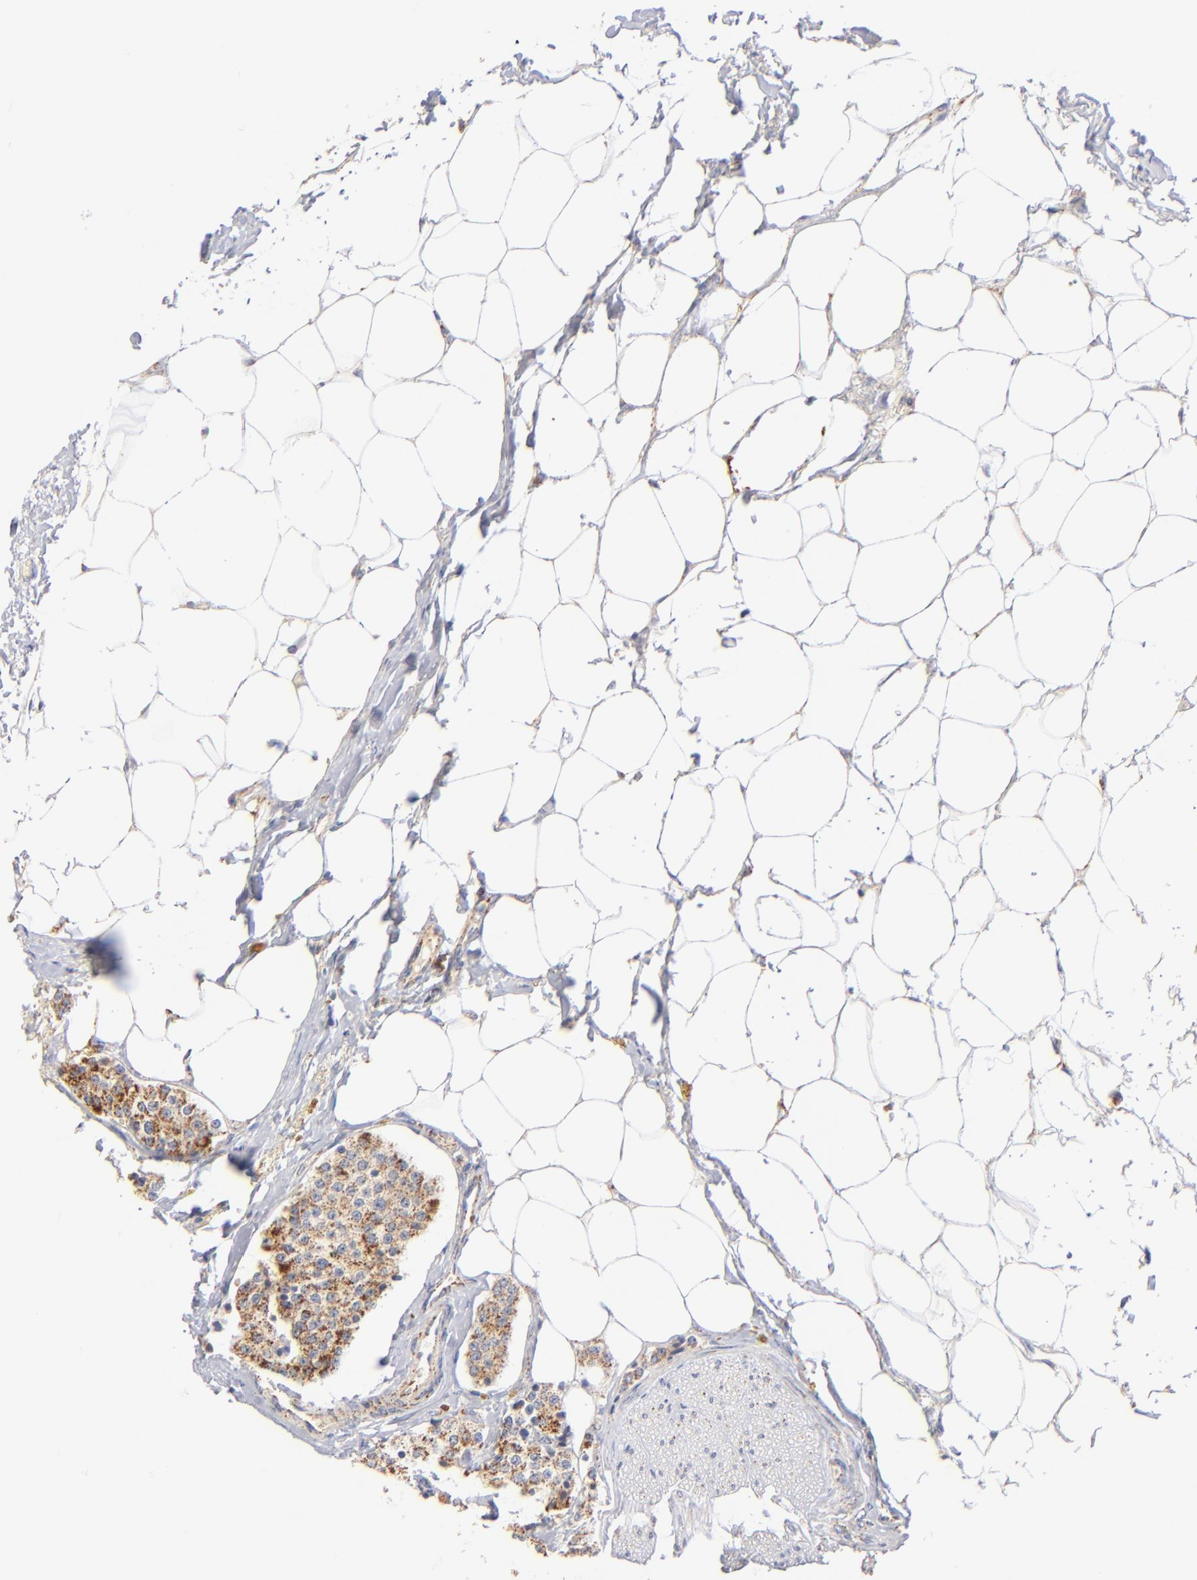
{"staining": {"intensity": "moderate", "quantity": ">75%", "location": "cytoplasmic/membranous"}, "tissue": "carcinoid", "cell_type": "Tumor cells", "image_type": "cancer", "snomed": [{"axis": "morphology", "description": "Carcinoid, malignant, NOS"}, {"axis": "topography", "description": "Colon"}], "caption": "Protein analysis of carcinoid tissue demonstrates moderate cytoplasmic/membranous positivity in about >75% of tumor cells. The staining was performed using DAB to visualize the protein expression in brown, while the nuclei were stained in blue with hematoxylin (Magnification: 20x).", "gene": "DLAT", "patient": {"sex": "female", "age": 61}}